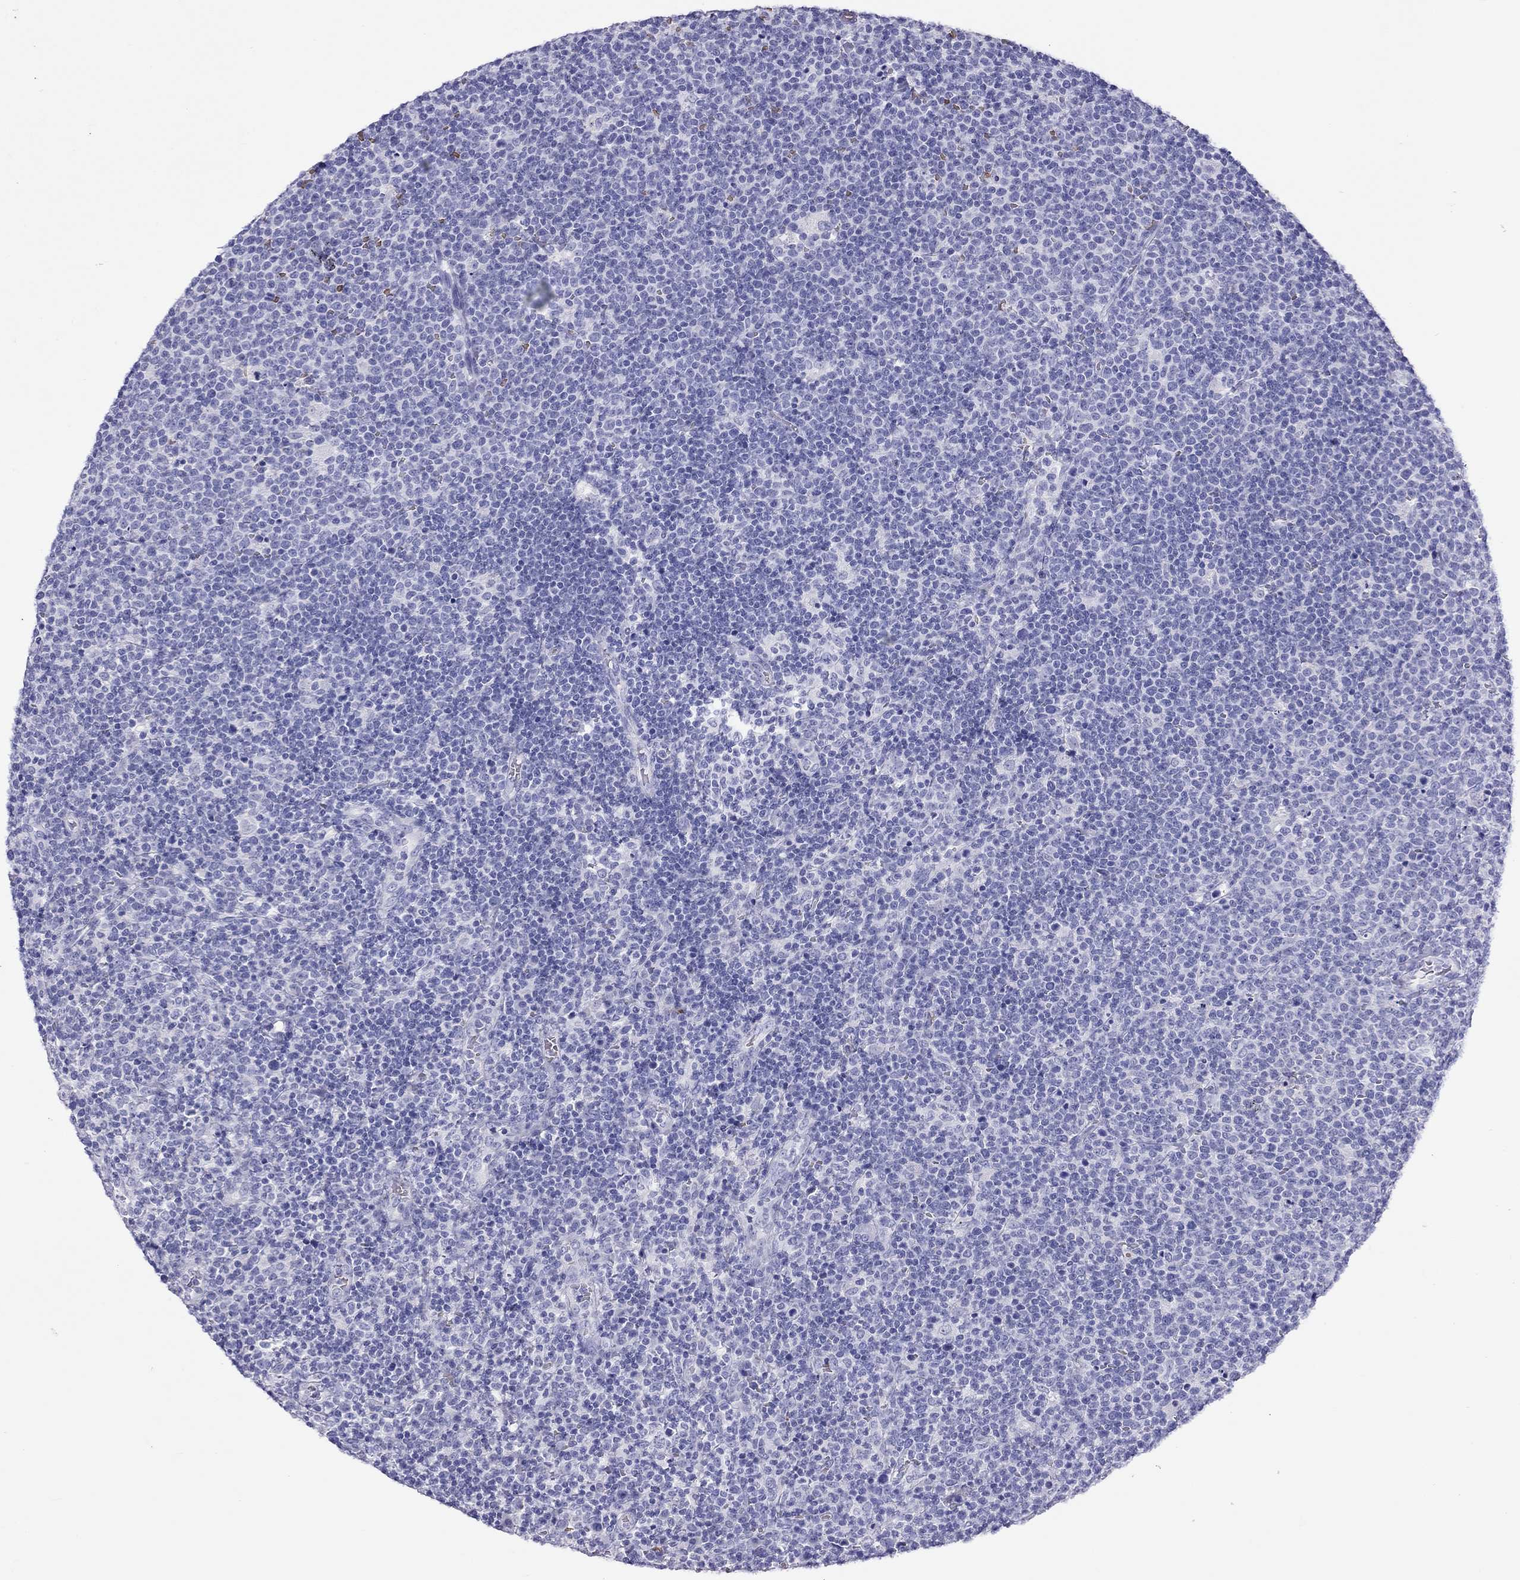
{"staining": {"intensity": "negative", "quantity": "none", "location": "none"}, "tissue": "lymphoma", "cell_type": "Tumor cells", "image_type": "cancer", "snomed": [{"axis": "morphology", "description": "Malignant lymphoma, non-Hodgkin's type, High grade"}, {"axis": "topography", "description": "Lymph node"}], "caption": "This is a image of IHC staining of lymphoma, which shows no positivity in tumor cells. (Stains: DAB (3,3'-diaminobenzidine) IHC with hematoxylin counter stain, Microscopy: brightfield microscopy at high magnification).", "gene": "PTPRN", "patient": {"sex": "male", "age": 61}}